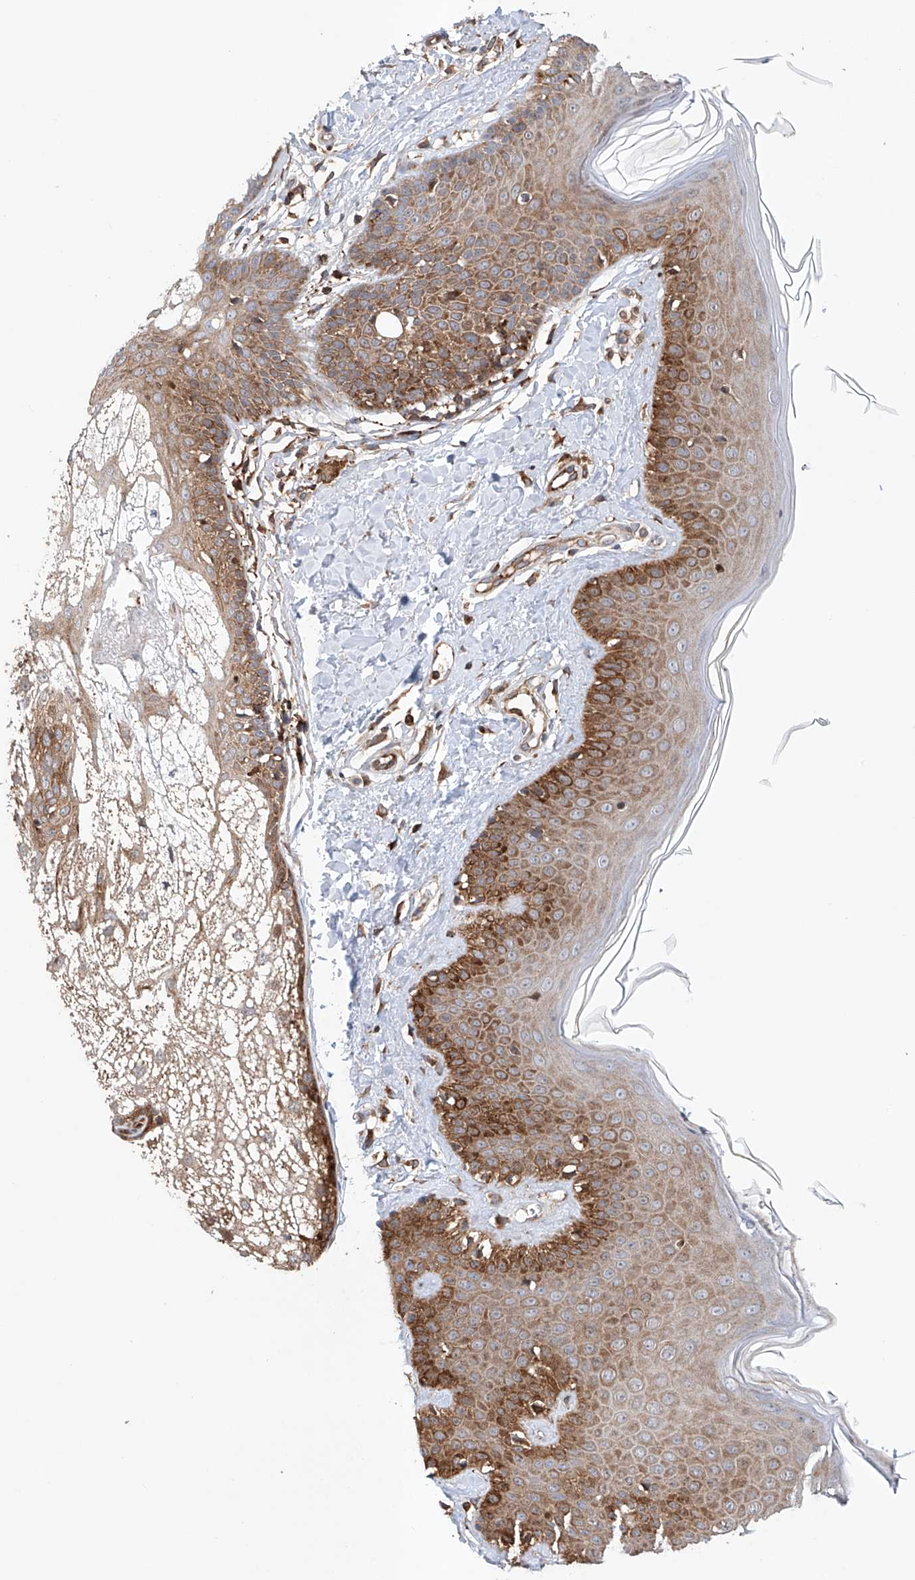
{"staining": {"intensity": "moderate", "quantity": "25%-75%", "location": "cytoplasmic/membranous"}, "tissue": "skin", "cell_type": "Fibroblasts", "image_type": "normal", "snomed": [{"axis": "morphology", "description": "Normal tissue, NOS"}, {"axis": "topography", "description": "Skin"}], "caption": "Skin stained with DAB (3,3'-diaminobenzidine) immunohistochemistry displays medium levels of moderate cytoplasmic/membranous expression in approximately 25%-75% of fibroblasts. Nuclei are stained in blue.", "gene": "TIMM23", "patient": {"sex": "male", "age": 52}}